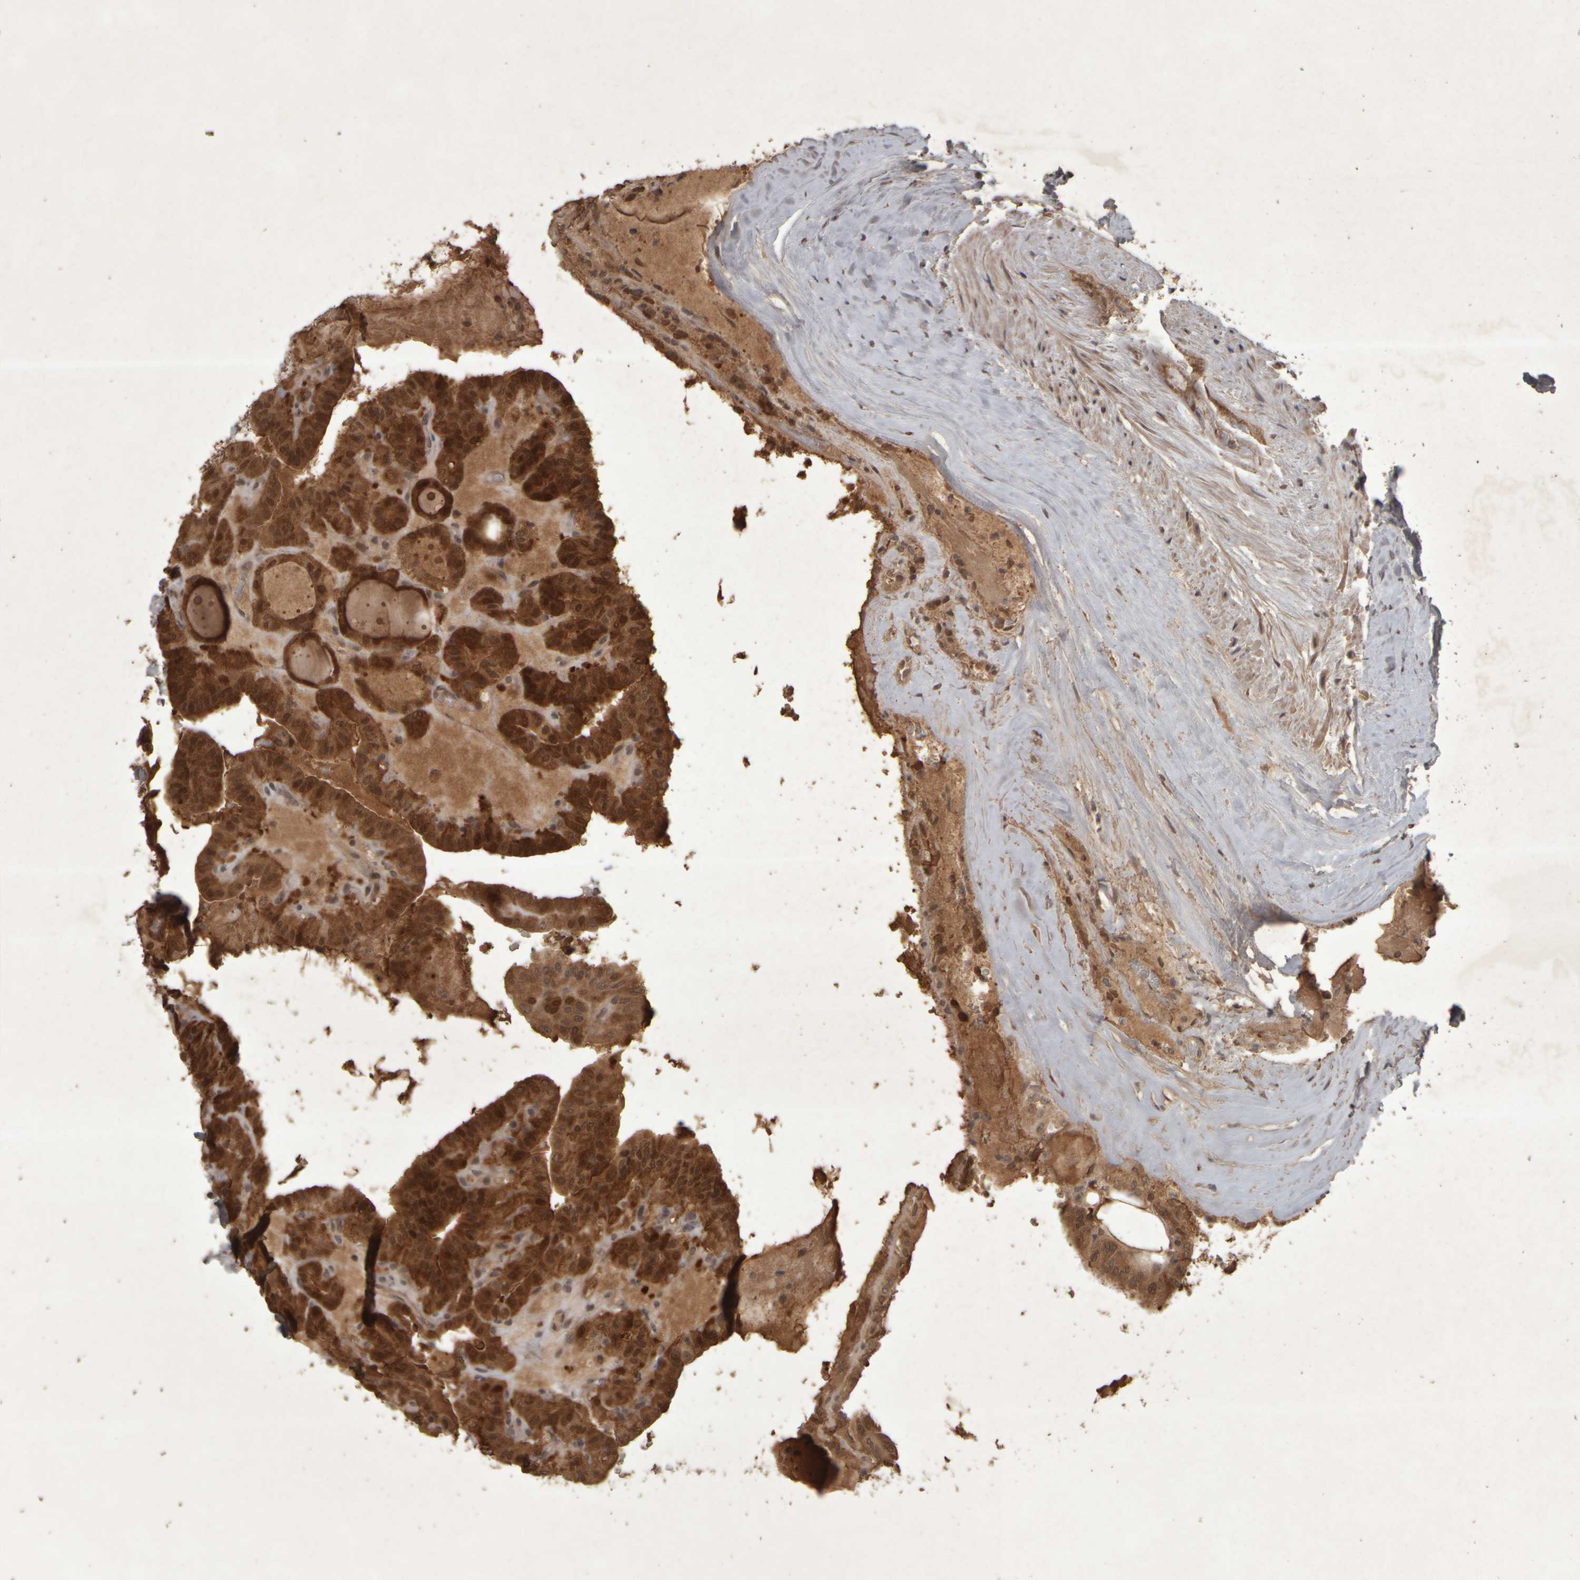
{"staining": {"intensity": "strong", "quantity": ">75%", "location": "cytoplasmic/membranous,nuclear"}, "tissue": "thyroid cancer", "cell_type": "Tumor cells", "image_type": "cancer", "snomed": [{"axis": "morphology", "description": "Papillary adenocarcinoma, NOS"}, {"axis": "topography", "description": "Thyroid gland"}], "caption": "Strong cytoplasmic/membranous and nuclear staining for a protein is seen in about >75% of tumor cells of papillary adenocarcinoma (thyroid) using immunohistochemistry (IHC).", "gene": "ACO1", "patient": {"sex": "male", "age": 77}}